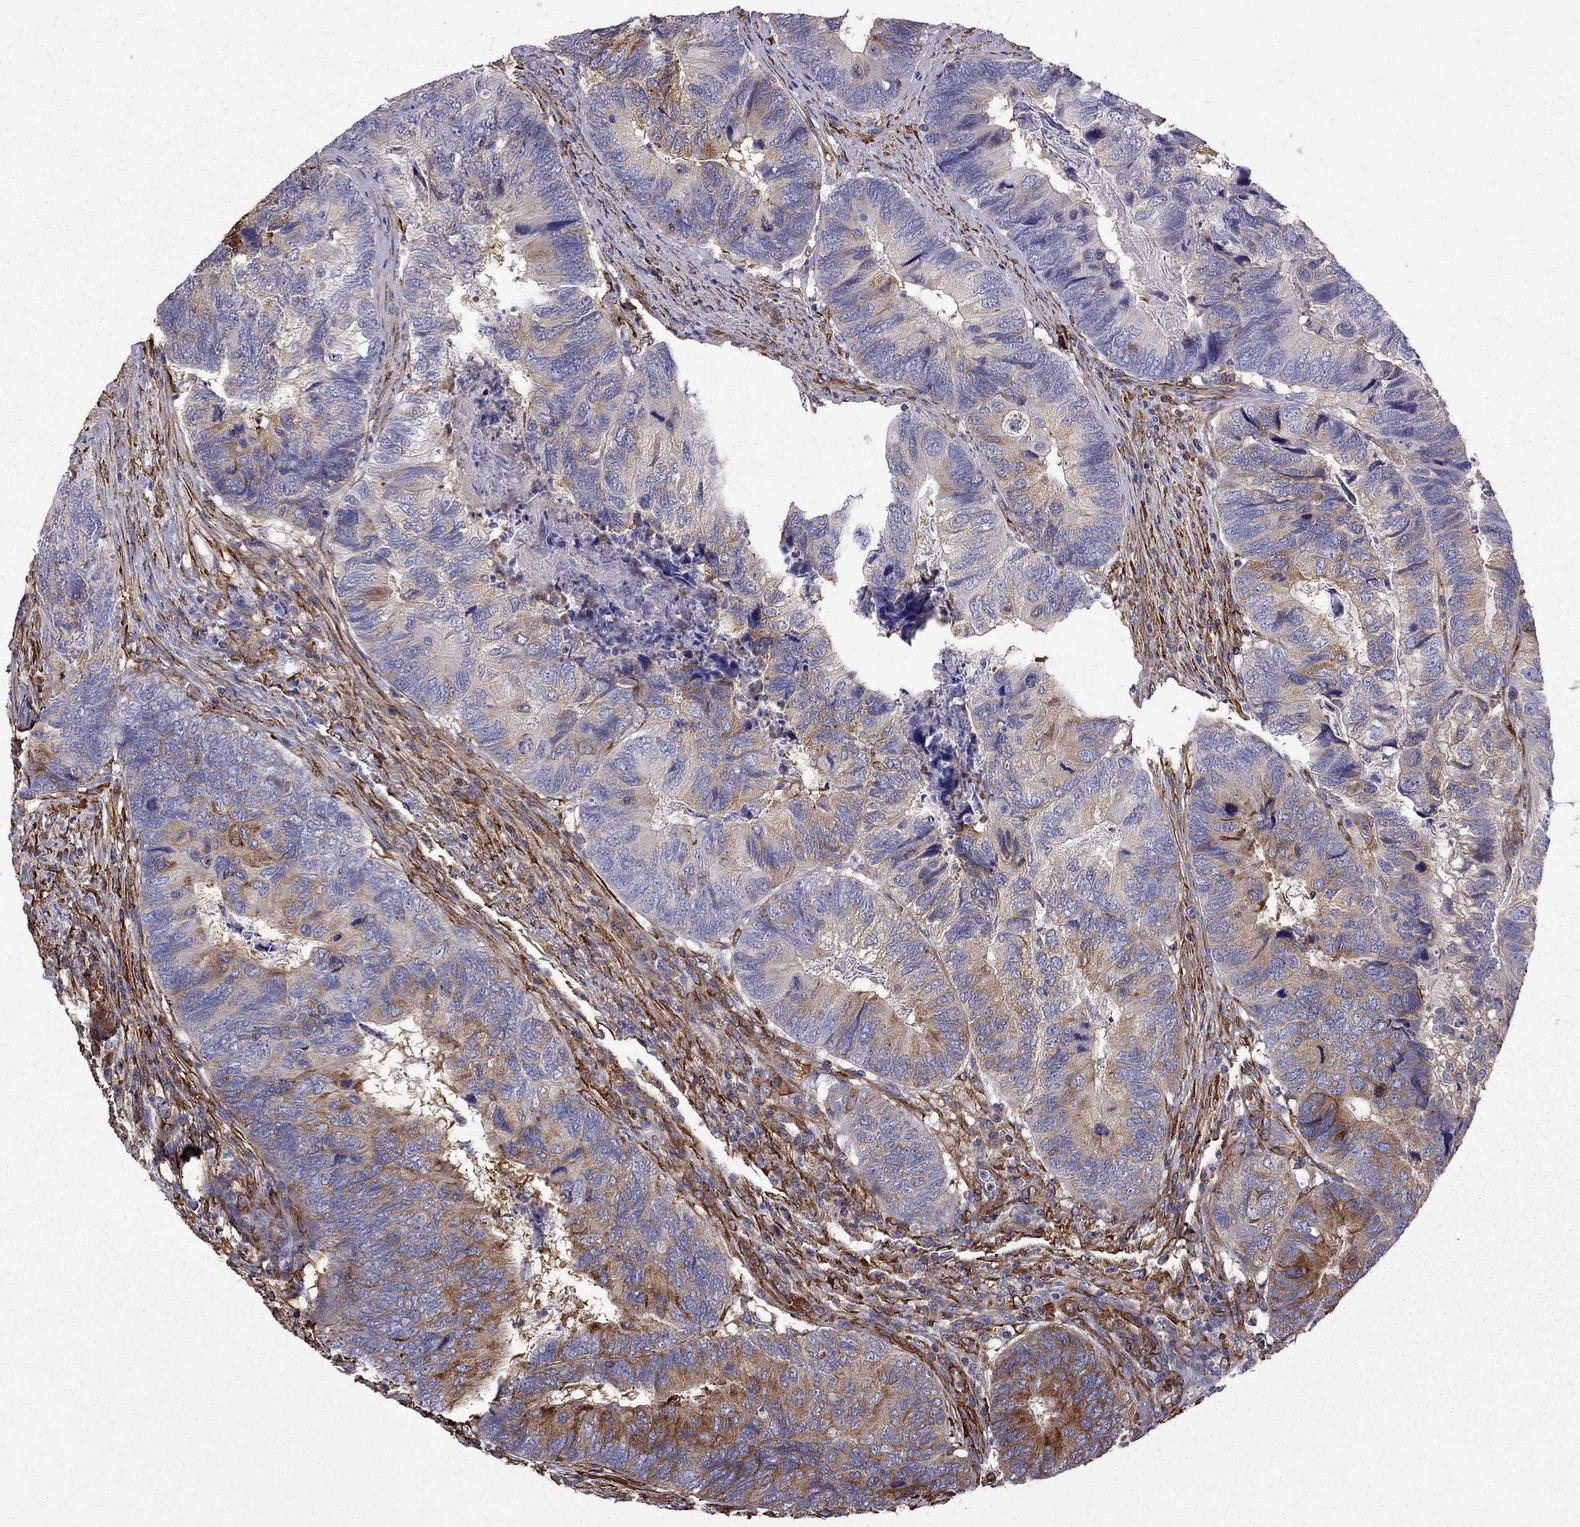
{"staining": {"intensity": "moderate", "quantity": "25%-75%", "location": "cytoplasmic/membranous"}, "tissue": "colorectal cancer", "cell_type": "Tumor cells", "image_type": "cancer", "snomed": [{"axis": "morphology", "description": "Adenocarcinoma, NOS"}, {"axis": "topography", "description": "Colon"}], "caption": "A high-resolution histopathology image shows immunohistochemistry (IHC) staining of colorectal cancer (adenocarcinoma), which shows moderate cytoplasmic/membranous expression in approximately 25%-75% of tumor cells.", "gene": "MAP4", "patient": {"sex": "female", "age": 67}}